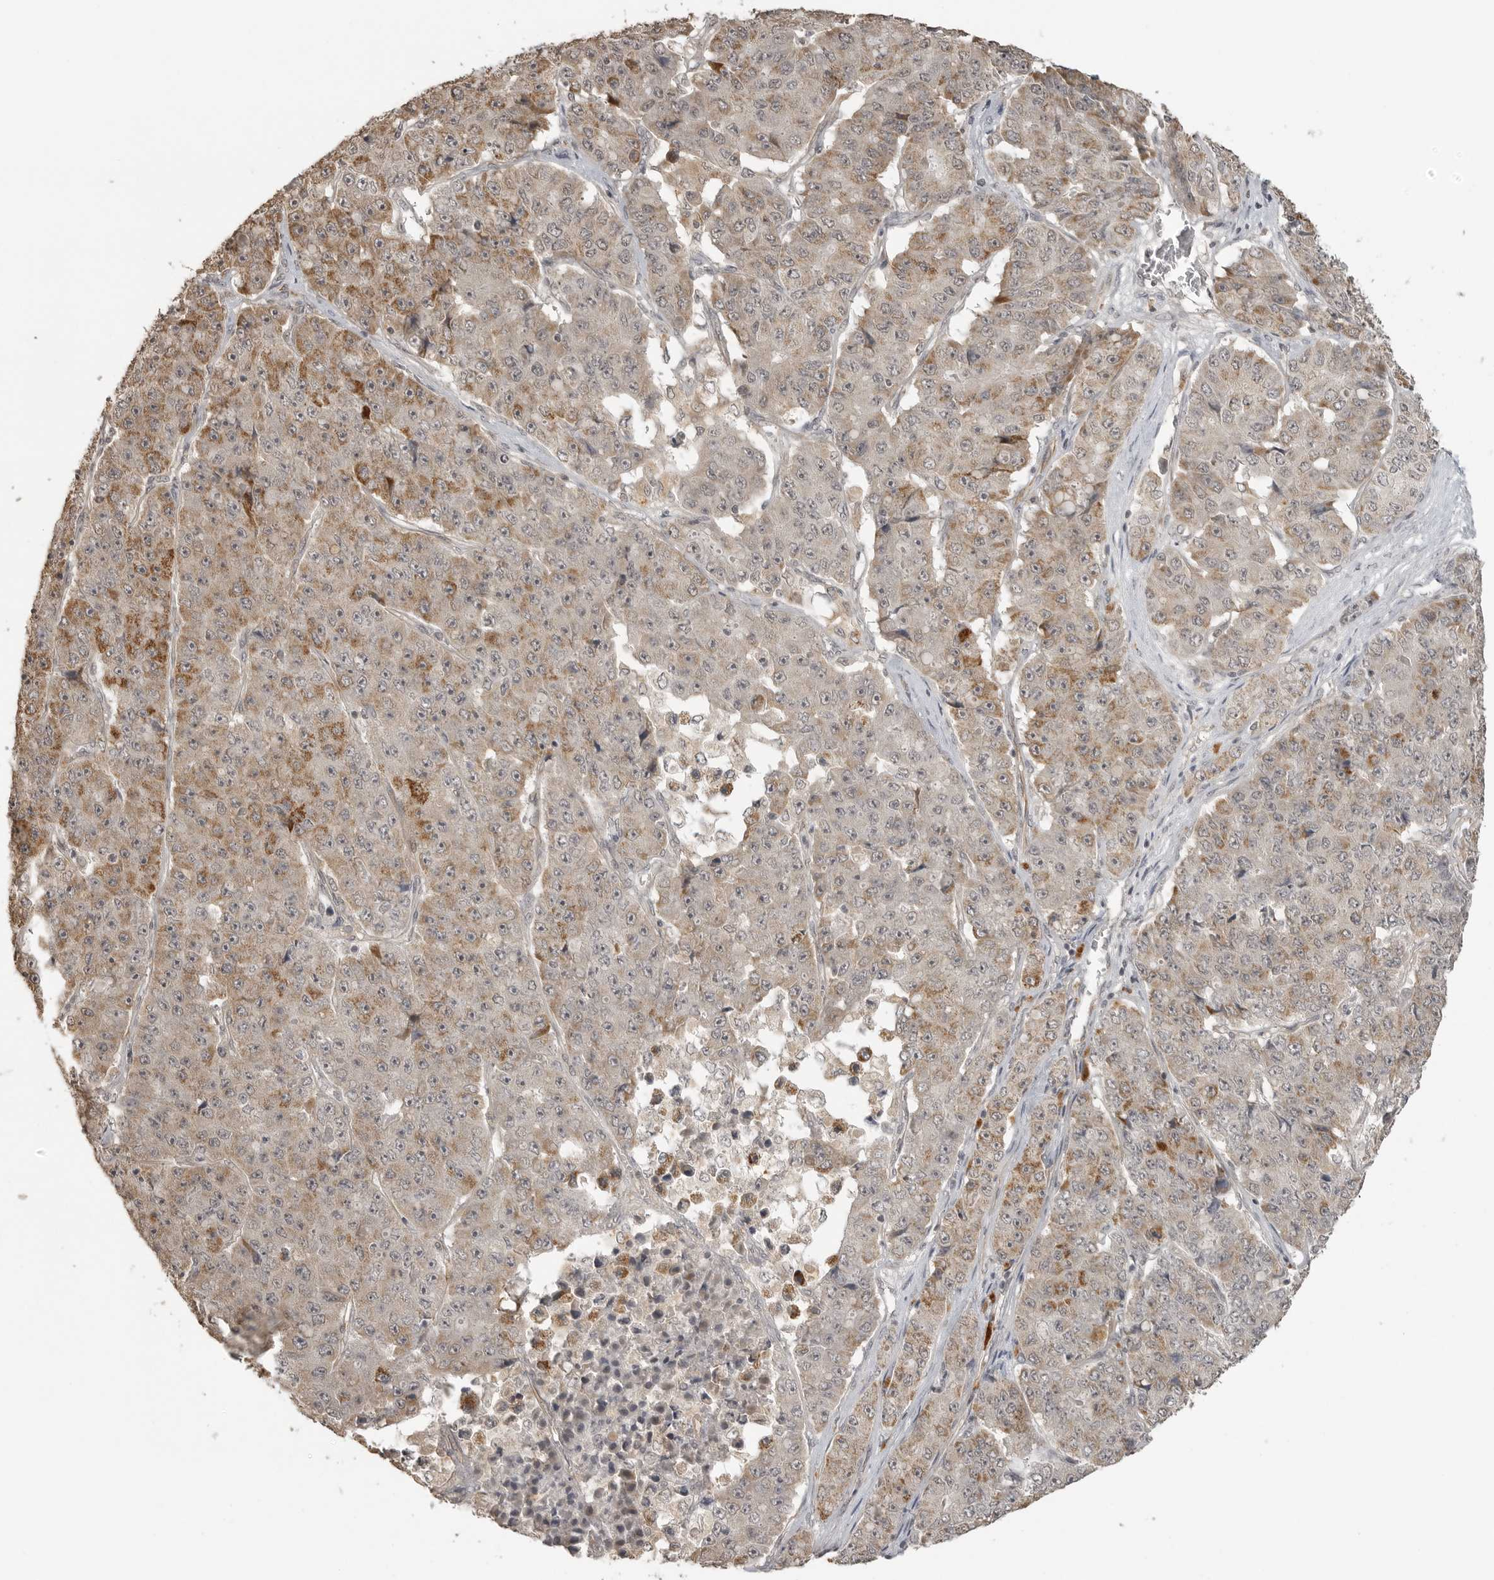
{"staining": {"intensity": "weak", "quantity": "25%-75%", "location": "nuclear"}, "tissue": "pancreatic cancer", "cell_type": "Tumor cells", "image_type": "cancer", "snomed": [{"axis": "morphology", "description": "Adenocarcinoma, NOS"}, {"axis": "topography", "description": "Pancreas"}], "caption": "This histopathology image reveals immunohistochemistry (IHC) staining of human pancreatic cancer, with low weak nuclear positivity in about 25%-75% of tumor cells.", "gene": "SMG8", "patient": {"sex": "male", "age": 50}}